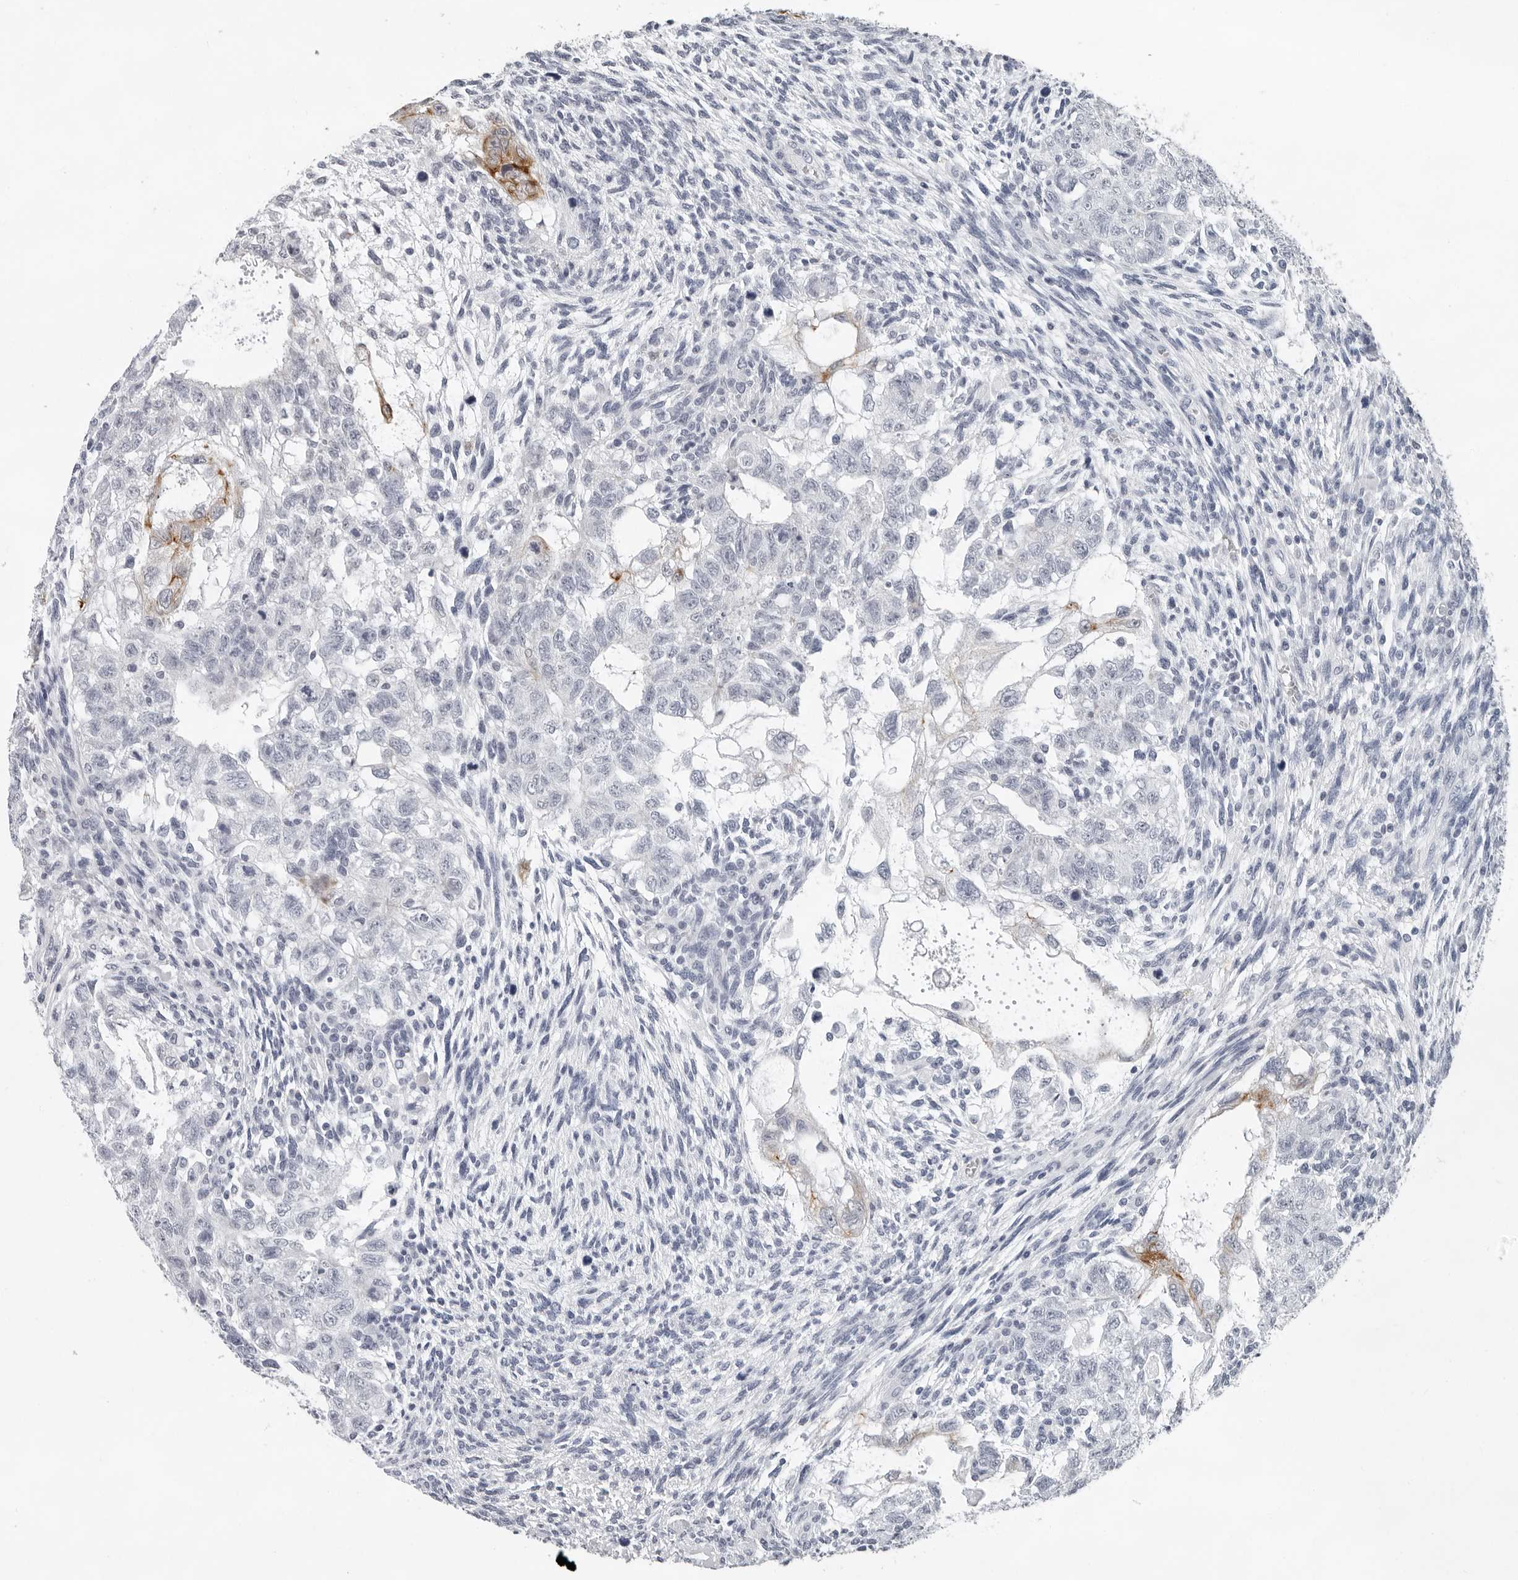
{"staining": {"intensity": "moderate", "quantity": "<25%", "location": "cytoplasmic/membranous"}, "tissue": "testis cancer", "cell_type": "Tumor cells", "image_type": "cancer", "snomed": [{"axis": "morphology", "description": "Carcinoma, Embryonal, NOS"}, {"axis": "topography", "description": "Testis"}], "caption": "This image demonstrates testis embryonal carcinoma stained with immunohistochemistry (IHC) to label a protein in brown. The cytoplasmic/membranous of tumor cells show moderate positivity for the protein. Nuclei are counter-stained blue.", "gene": "CCDC28B", "patient": {"sex": "male", "age": 37}}